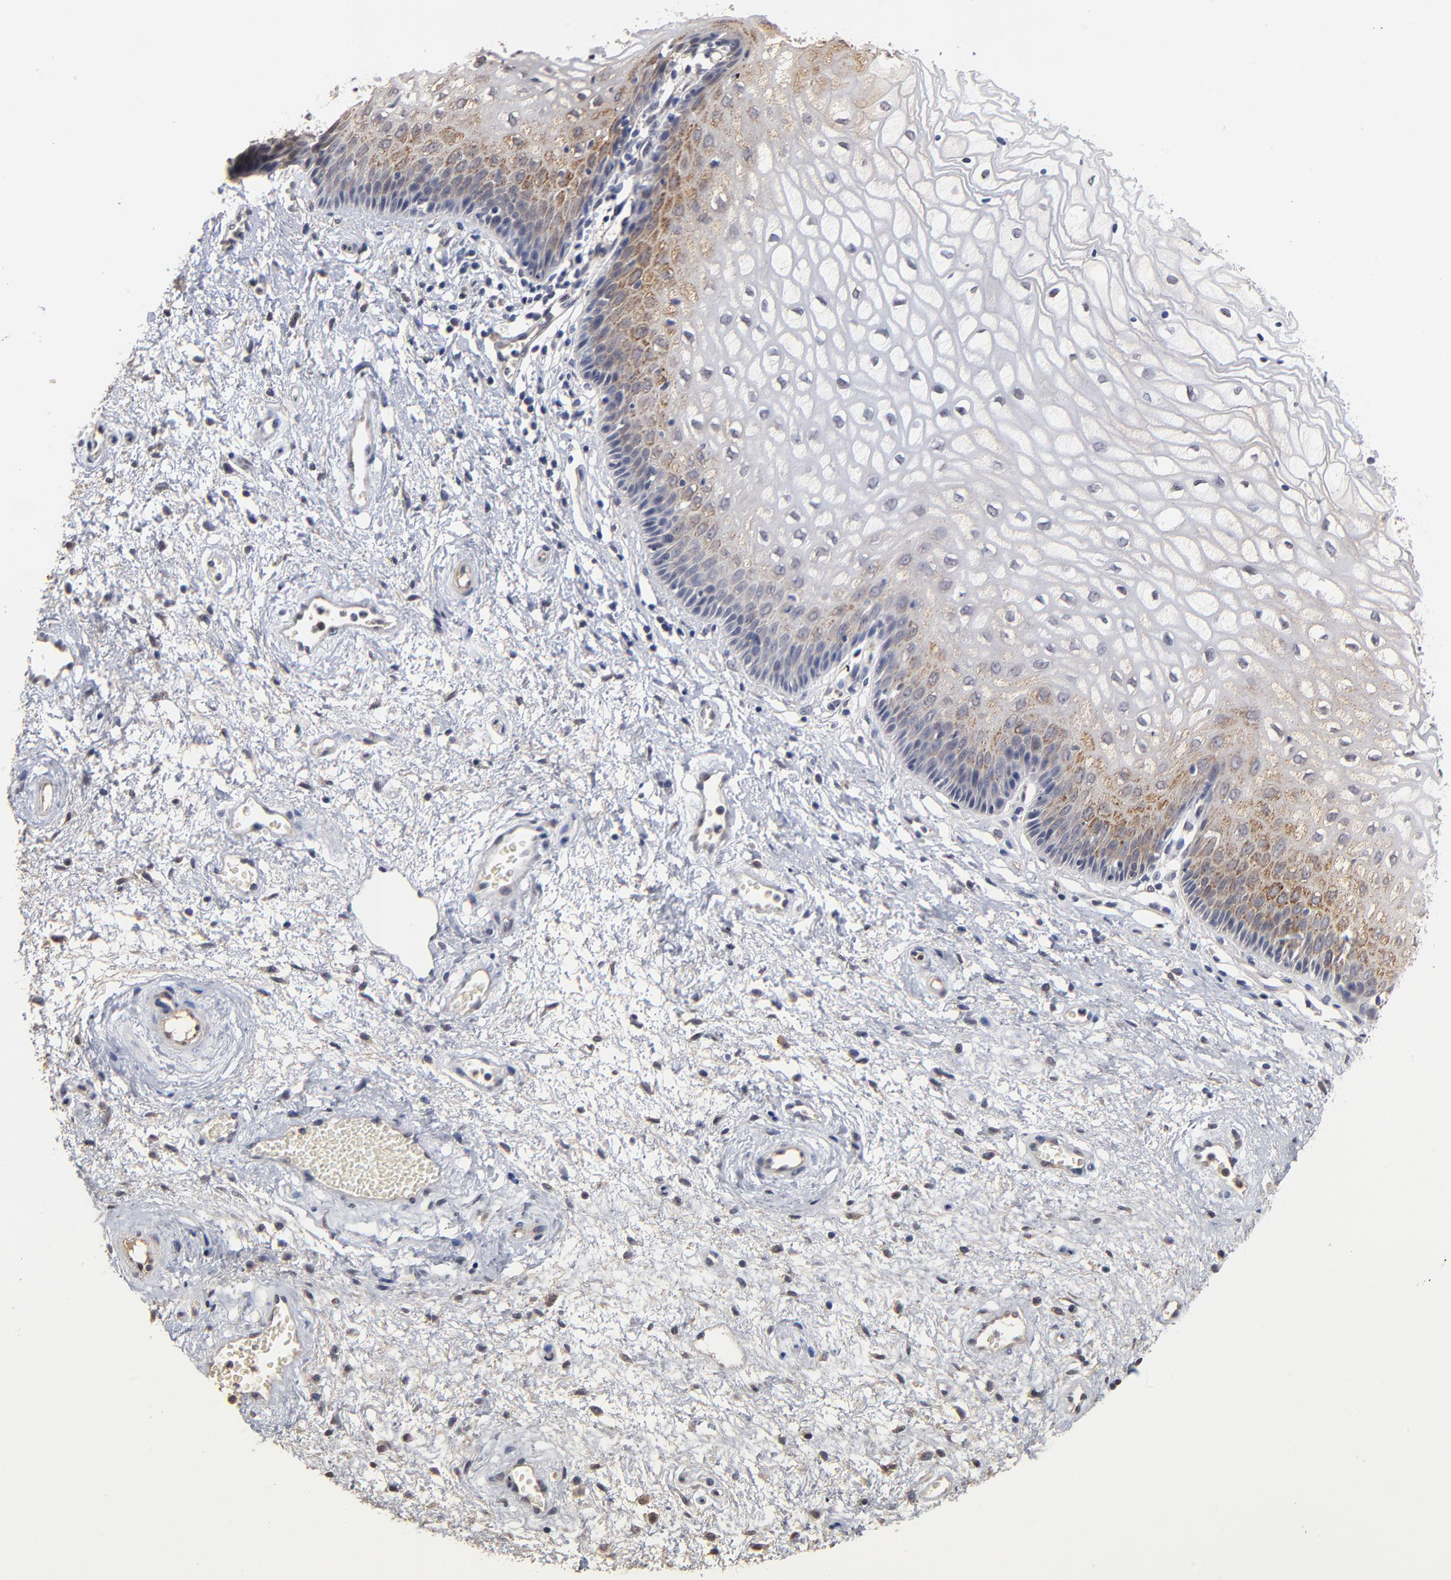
{"staining": {"intensity": "moderate", "quantity": "25%-75%", "location": "cytoplasmic/membranous"}, "tissue": "vagina", "cell_type": "Squamous epithelial cells", "image_type": "normal", "snomed": [{"axis": "morphology", "description": "Normal tissue, NOS"}, {"axis": "topography", "description": "Vagina"}], "caption": "Immunohistochemistry micrograph of normal vagina: human vagina stained using immunohistochemistry (IHC) displays medium levels of moderate protein expression localized specifically in the cytoplasmic/membranous of squamous epithelial cells, appearing as a cytoplasmic/membranous brown color.", "gene": "ASB8", "patient": {"sex": "female", "age": 34}}